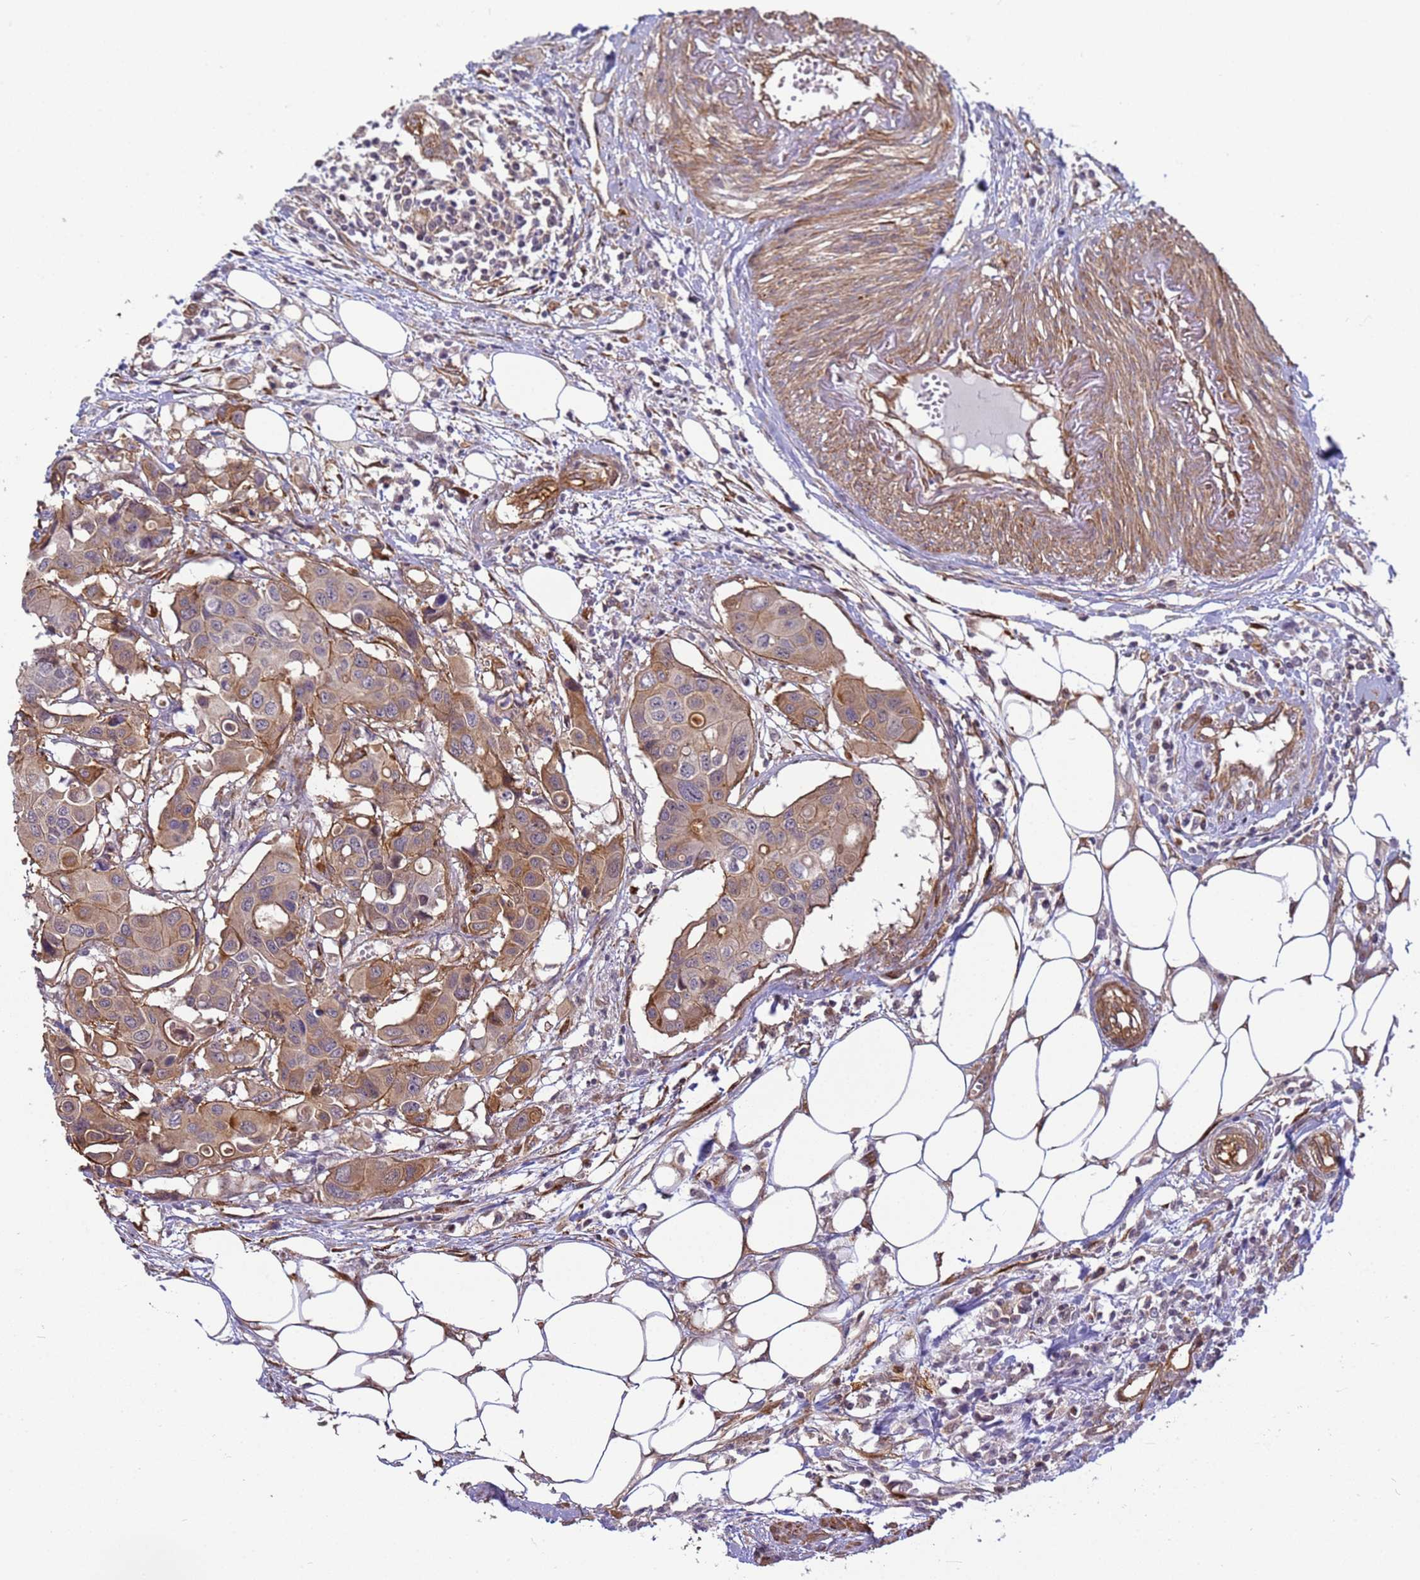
{"staining": {"intensity": "moderate", "quantity": ">75%", "location": "cytoplasmic/membranous"}, "tissue": "colorectal cancer", "cell_type": "Tumor cells", "image_type": "cancer", "snomed": [{"axis": "morphology", "description": "Adenocarcinoma, NOS"}, {"axis": "topography", "description": "Colon"}], "caption": "IHC micrograph of neoplastic tissue: human colorectal cancer stained using immunohistochemistry displays medium levels of moderate protein expression localized specifically in the cytoplasmic/membranous of tumor cells, appearing as a cytoplasmic/membranous brown color.", "gene": "ITGB4", "patient": {"sex": "male", "age": 77}}